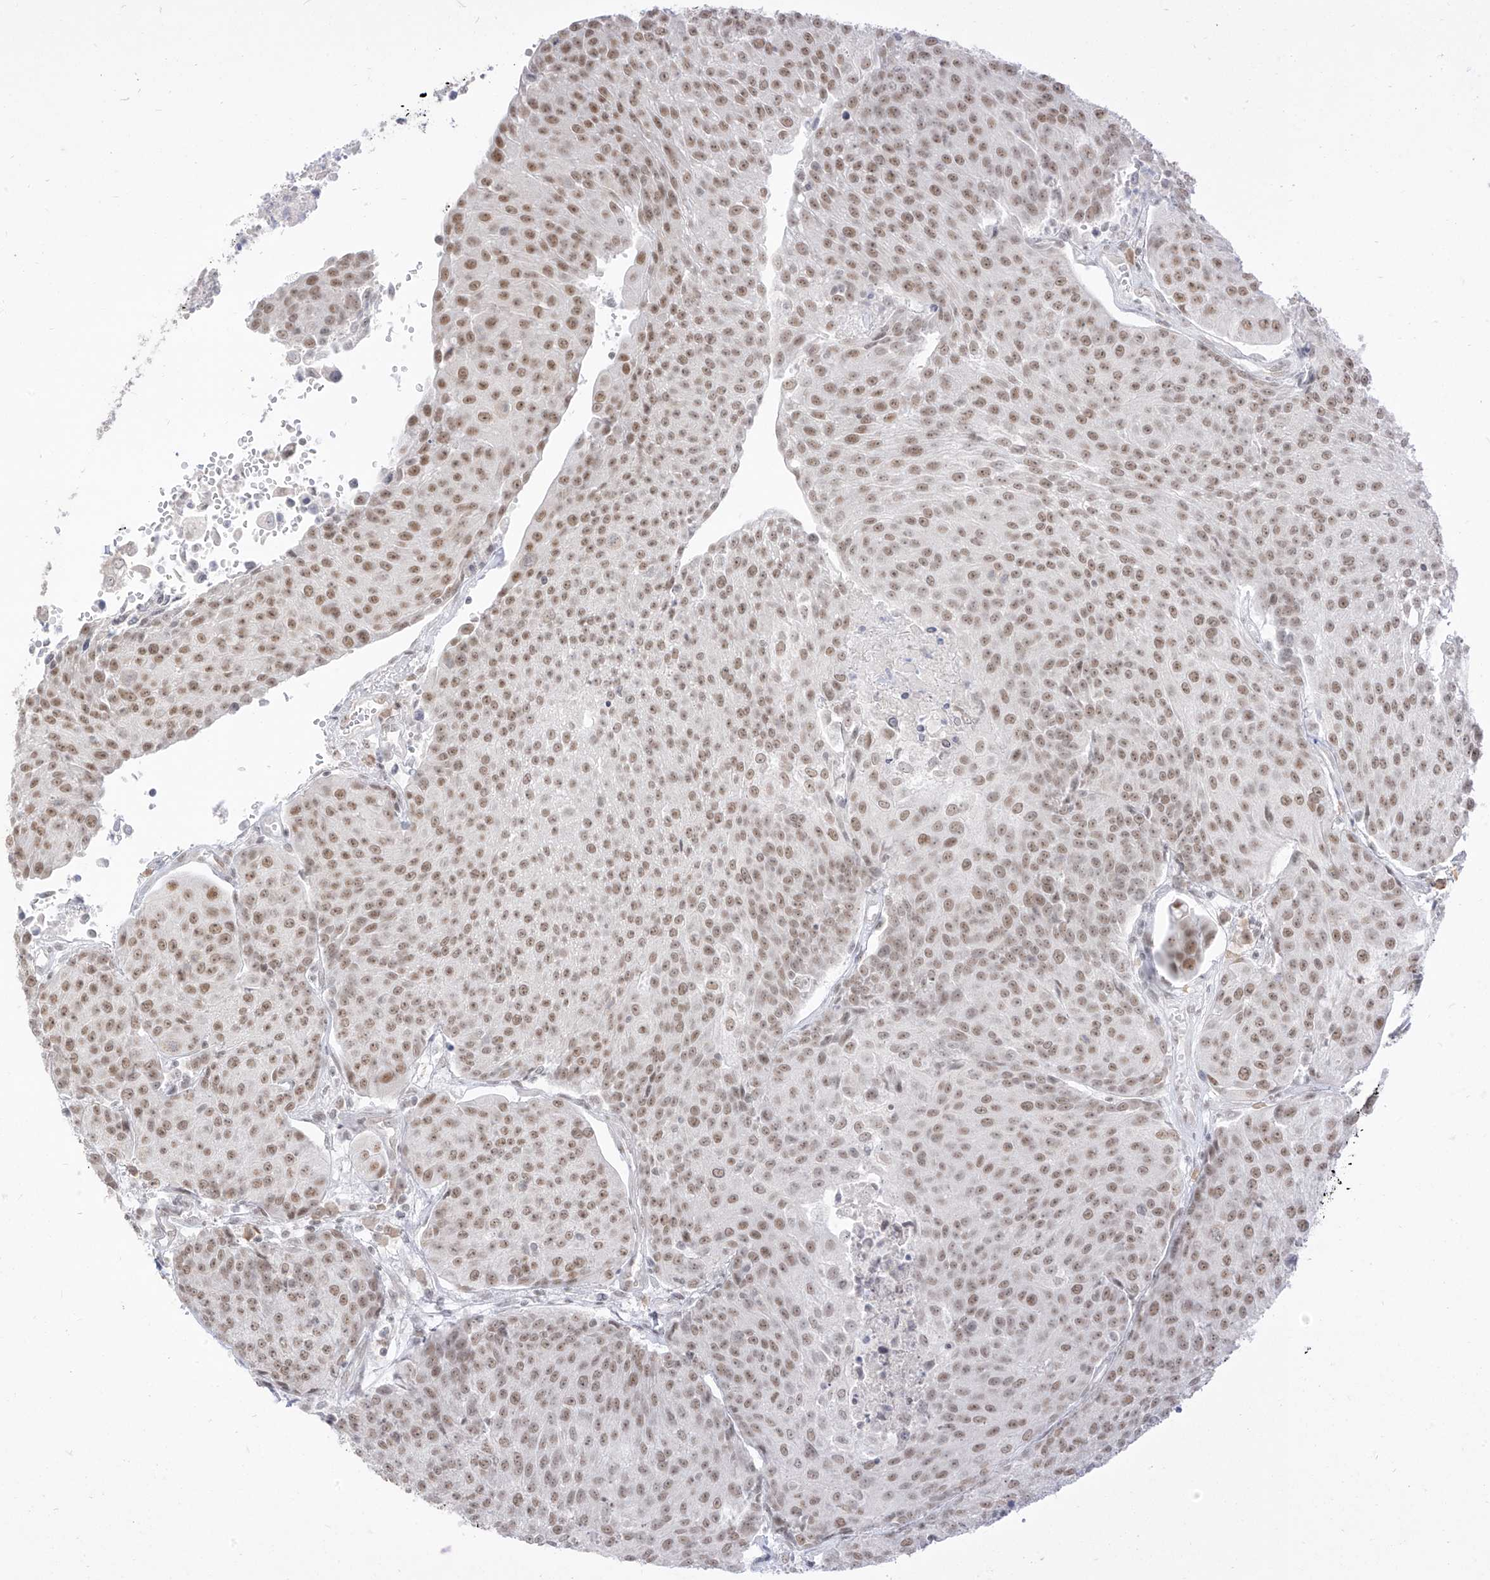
{"staining": {"intensity": "moderate", "quantity": ">75%", "location": "nuclear"}, "tissue": "urothelial cancer", "cell_type": "Tumor cells", "image_type": "cancer", "snomed": [{"axis": "morphology", "description": "Urothelial carcinoma, High grade"}, {"axis": "topography", "description": "Urinary bladder"}], "caption": "Urothelial cancer was stained to show a protein in brown. There is medium levels of moderate nuclear staining in about >75% of tumor cells.", "gene": "SUPT5H", "patient": {"sex": "female", "age": 85}}